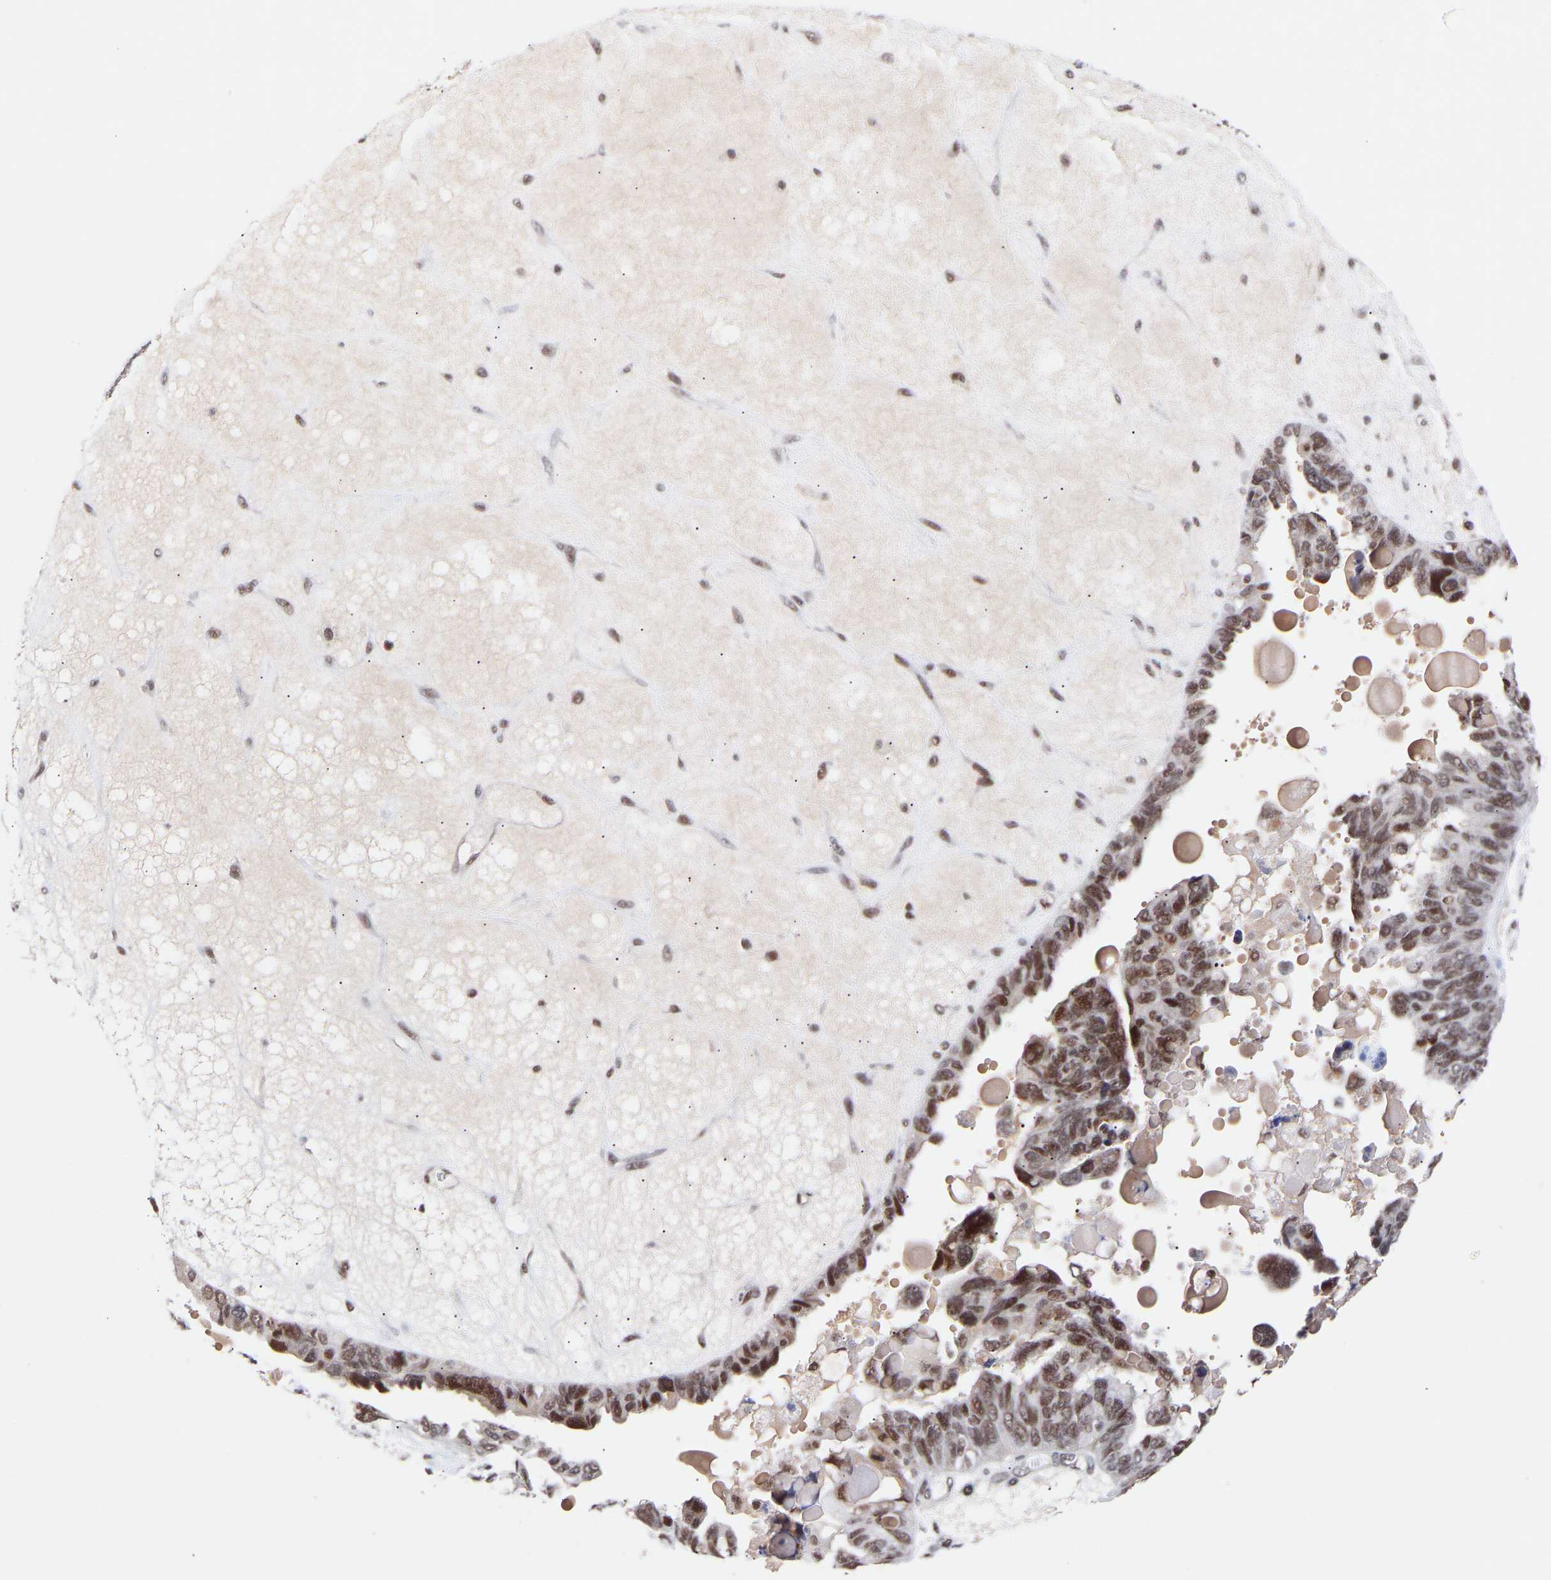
{"staining": {"intensity": "moderate", "quantity": ">75%", "location": "nuclear"}, "tissue": "ovarian cancer", "cell_type": "Tumor cells", "image_type": "cancer", "snomed": [{"axis": "morphology", "description": "Cystadenocarcinoma, serous, NOS"}, {"axis": "topography", "description": "Ovary"}], "caption": "The immunohistochemical stain labels moderate nuclear positivity in tumor cells of ovarian cancer (serous cystadenocarcinoma) tissue. Using DAB (brown) and hematoxylin (blue) stains, captured at high magnification using brightfield microscopy.", "gene": "RBM15", "patient": {"sex": "female", "age": 79}}